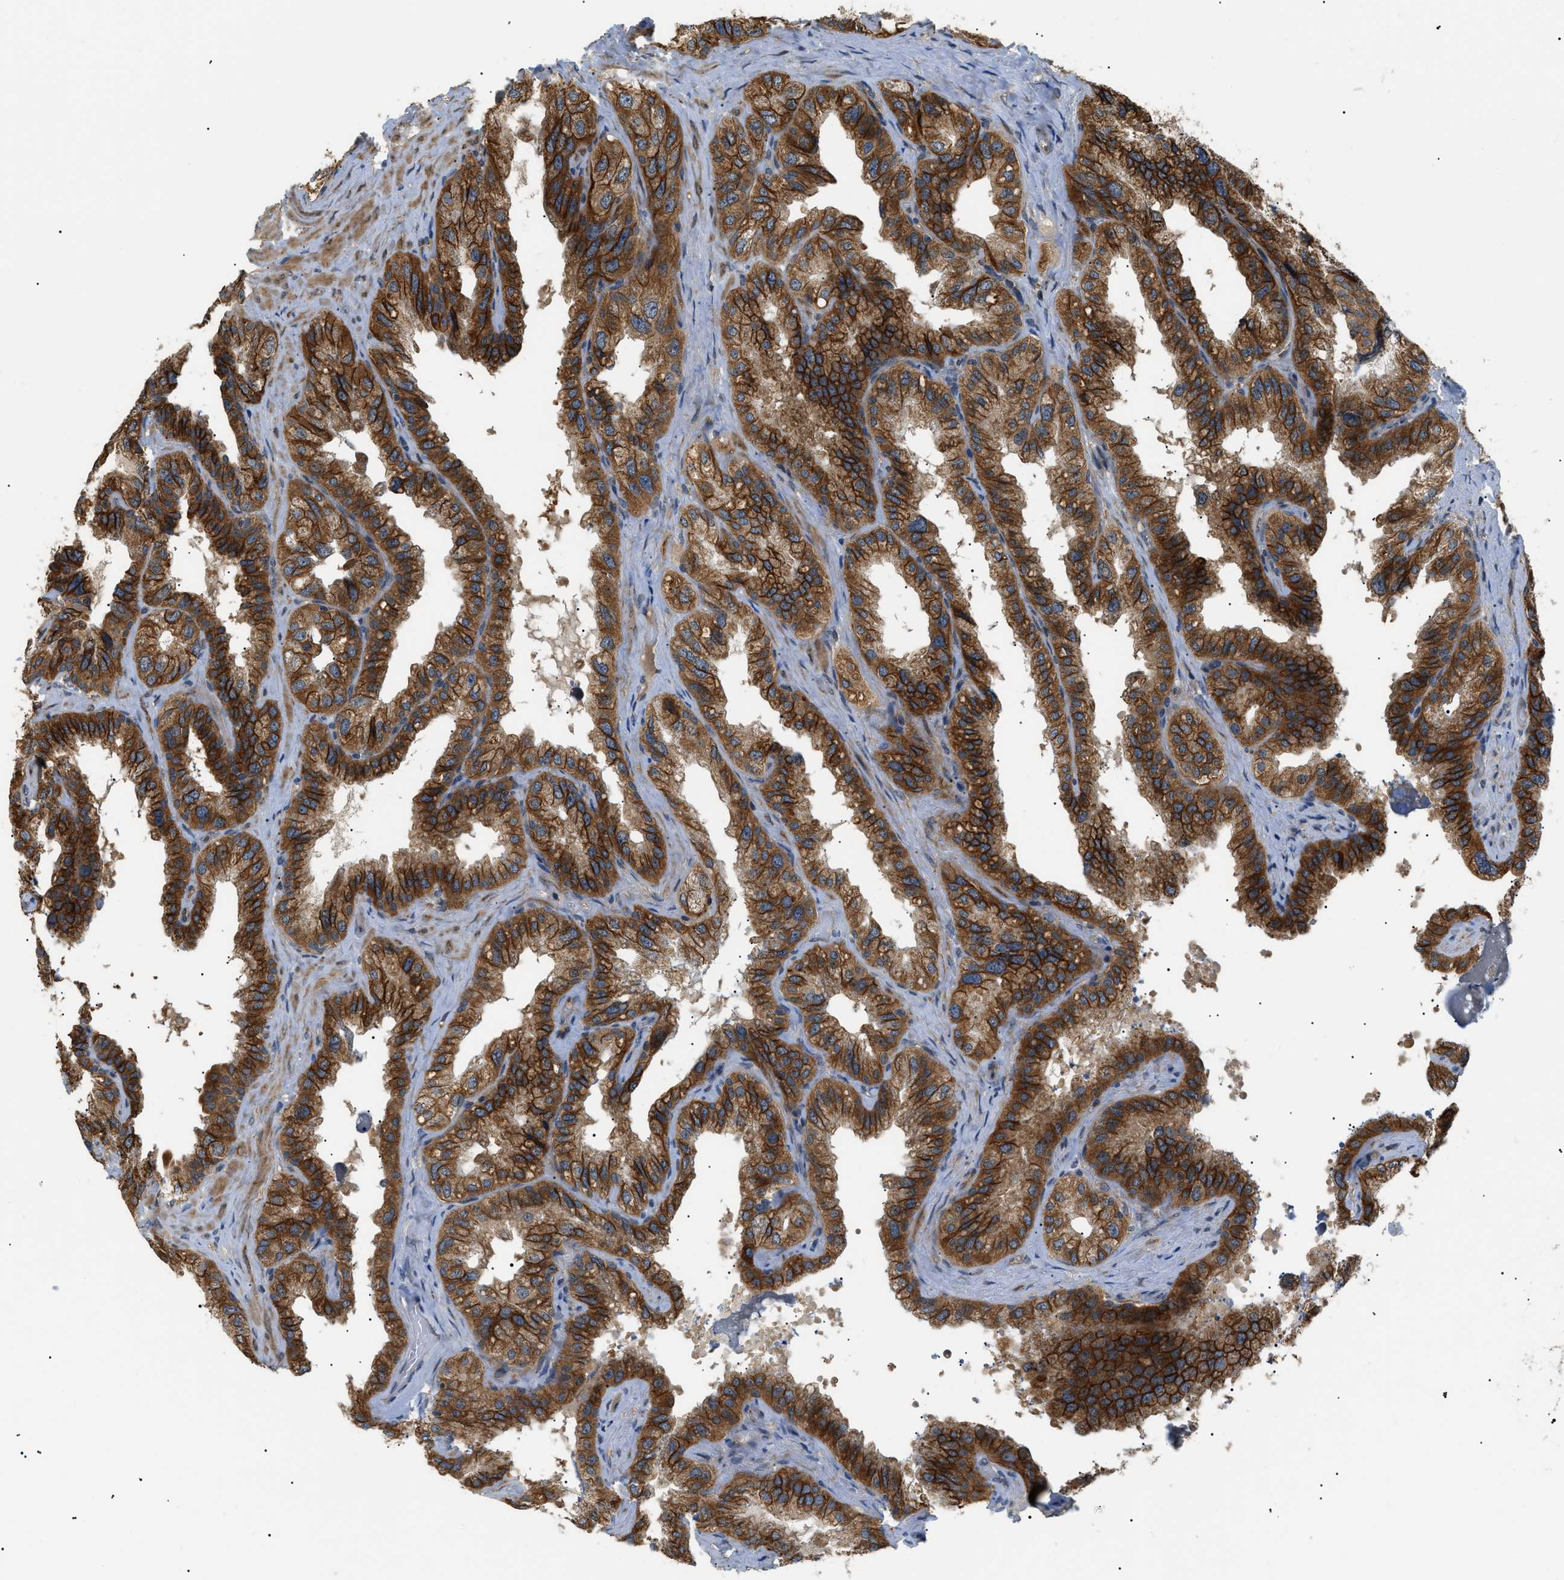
{"staining": {"intensity": "strong", "quantity": ">75%", "location": "cytoplasmic/membranous"}, "tissue": "seminal vesicle", "cell_type": "Glandular cells", "image_type": "normal", "snomed": [{"axis": "morphology", "description": "Normal tissue, NOS"}, {"axis": "topography", "description": "Seminal veicle"}], "caption": "Protein expression by immunohistochemistry demonstrates strong cytoplasmic/membranous positivity in approximately >75% of glandular cells in unremarkable seminal vesicle. The staining is performed using DAB brown chromogen to label protein expression. The nuclei are counter-stained blue using hematoxylin.", "gene": "SRPK1", "patient": {"sex": "male", "age": 68}}